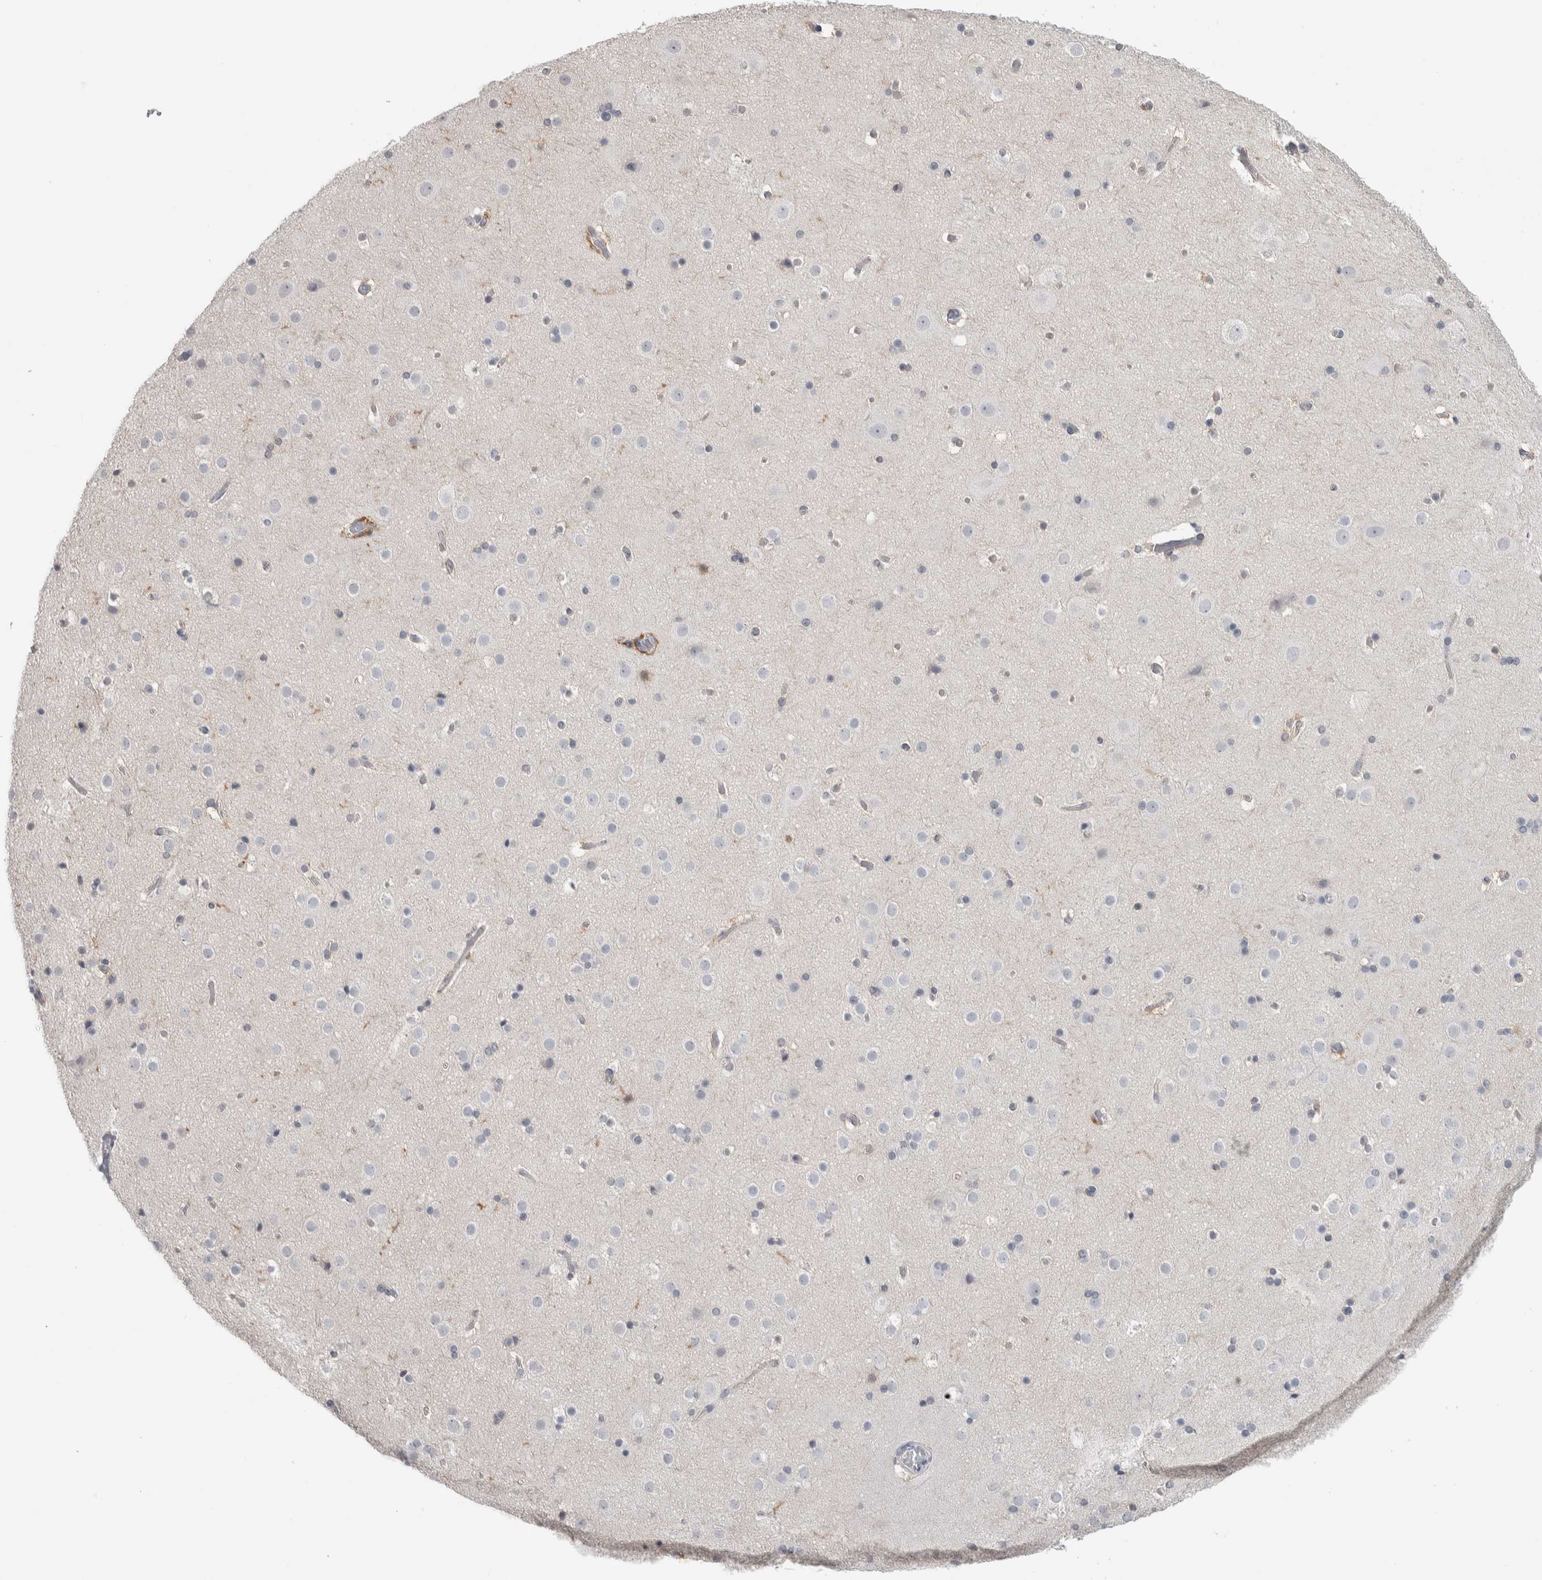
{"staining": {"intensity": "negative", "quantity": "none", "location": "none"}, "tissue": "cerebral cortex", "cell_type": "Endothelial cells", "image_type": "normal", "snomed": [{"axis": "morphology", "description": "Normal tissue, NOS"}, {"axis": "topography", "description": "Cerebral cortex"}], "caption": "Human cerebral cortex stained for a protein using immunohistochemistry shows no expression in endothelial cells.", "gene": "HTATIP2", "patient": {"sex": "male", "age": 57}}